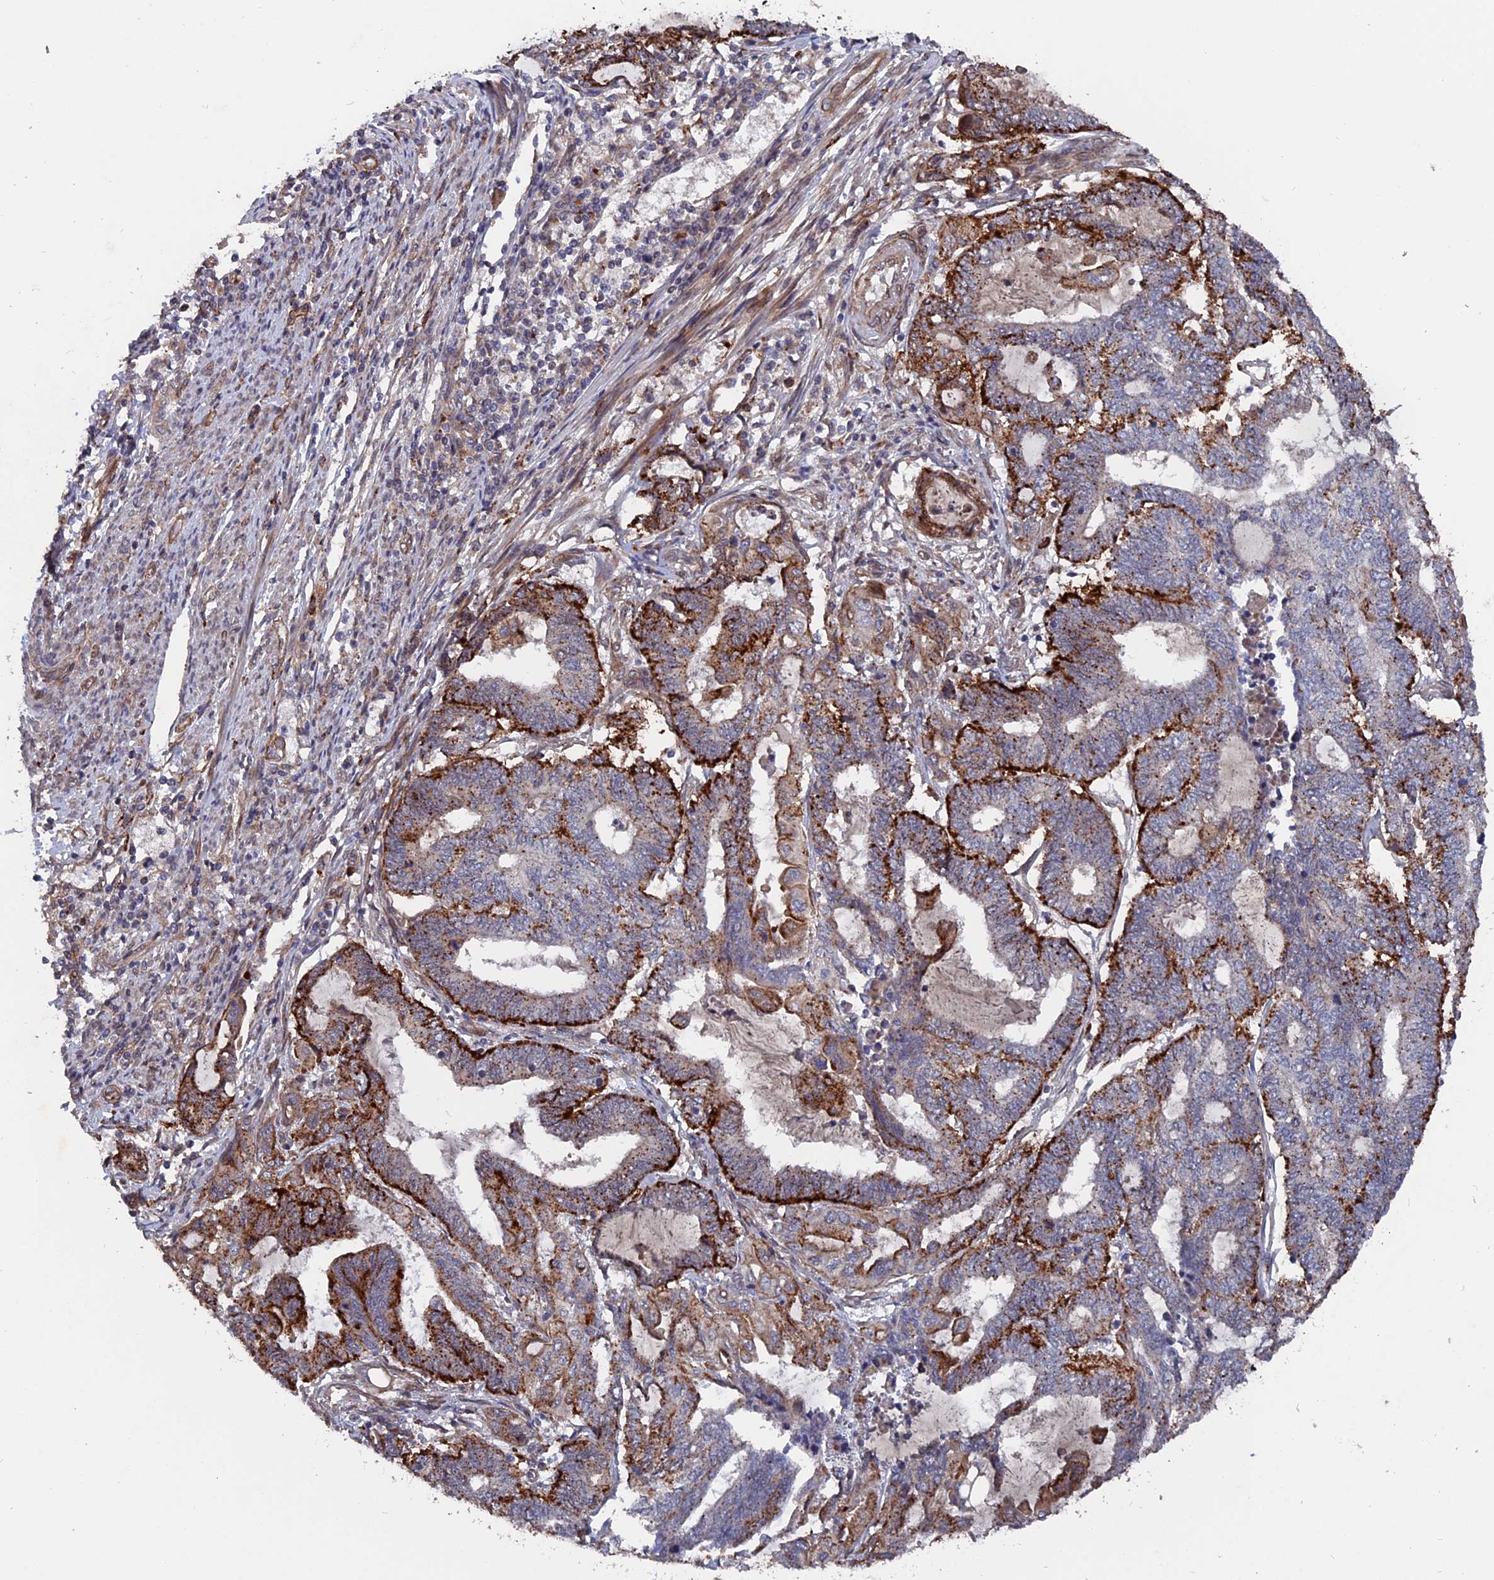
{"staining": {"intensity": "strong", "quantity": "25%-75%", "location": "cytoplasmic/membranous"}, "tissue": "endometrial cancer", "cell_type": "Tumor cells", "image_type": "cancer", "snomed": [{"axis": "morphology", "description": "Adenocarcinoma, NOS"}, {"axis": "topography", "description": "Uterus"}, {"axis": "topography", "description": "Endometrium"}], "caption": "Immunohistochemistry image of endometrial adenocarcinoma stained for a protein (brown), which displays high levels of strong cytoplasmic/membranous positivity in approximately 25%-75% of tumor cells.", "gene": "NOSIP", "patient": {"sex": "female", "age": 70}}